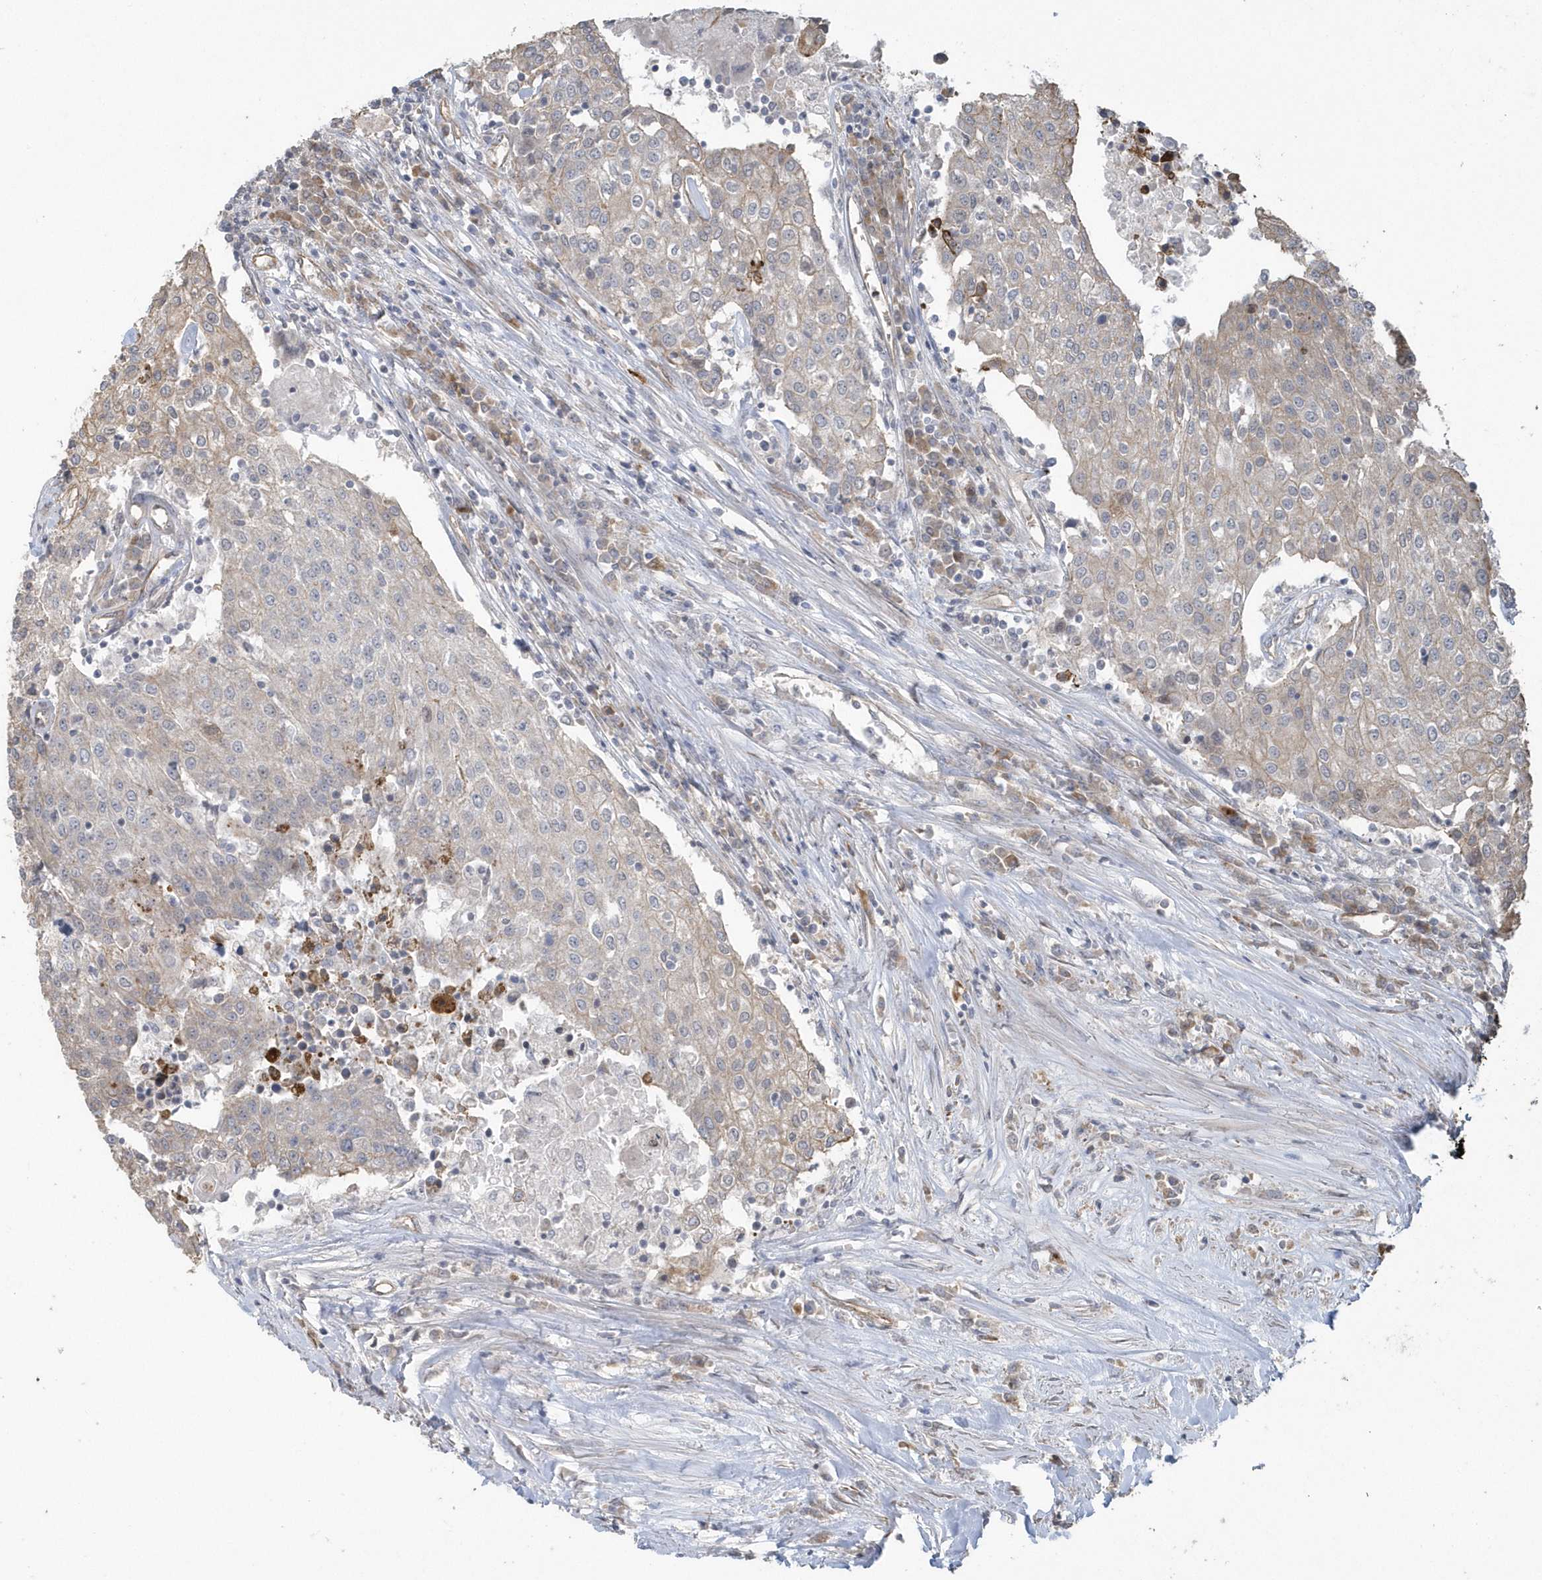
{"staining": {"intensity": "weak", "quantity": "25%-75%", "location": "cytoplasmic/membranous"}, "tissue": "urothelial cancer", "cell_type": "Tumor cells", "image_type": "cancer", "snomed": [{"axis": "morphology", "description": "Urothelial carcinoma, High grade"}, {"axis": "topography", "description": "Urinary bladder"}], "caption": "Immunohistochemical staining of human urothelial cancer demonstrates low levels of weak cytoplasmic/membranous positivity in approximately 25%-75% of tumor cells. (DAB IHC, brown staining for protein, blue staining for nuclei).", "gene": "HERPUD1", "patient": {"sex": "female", "age": 85}}